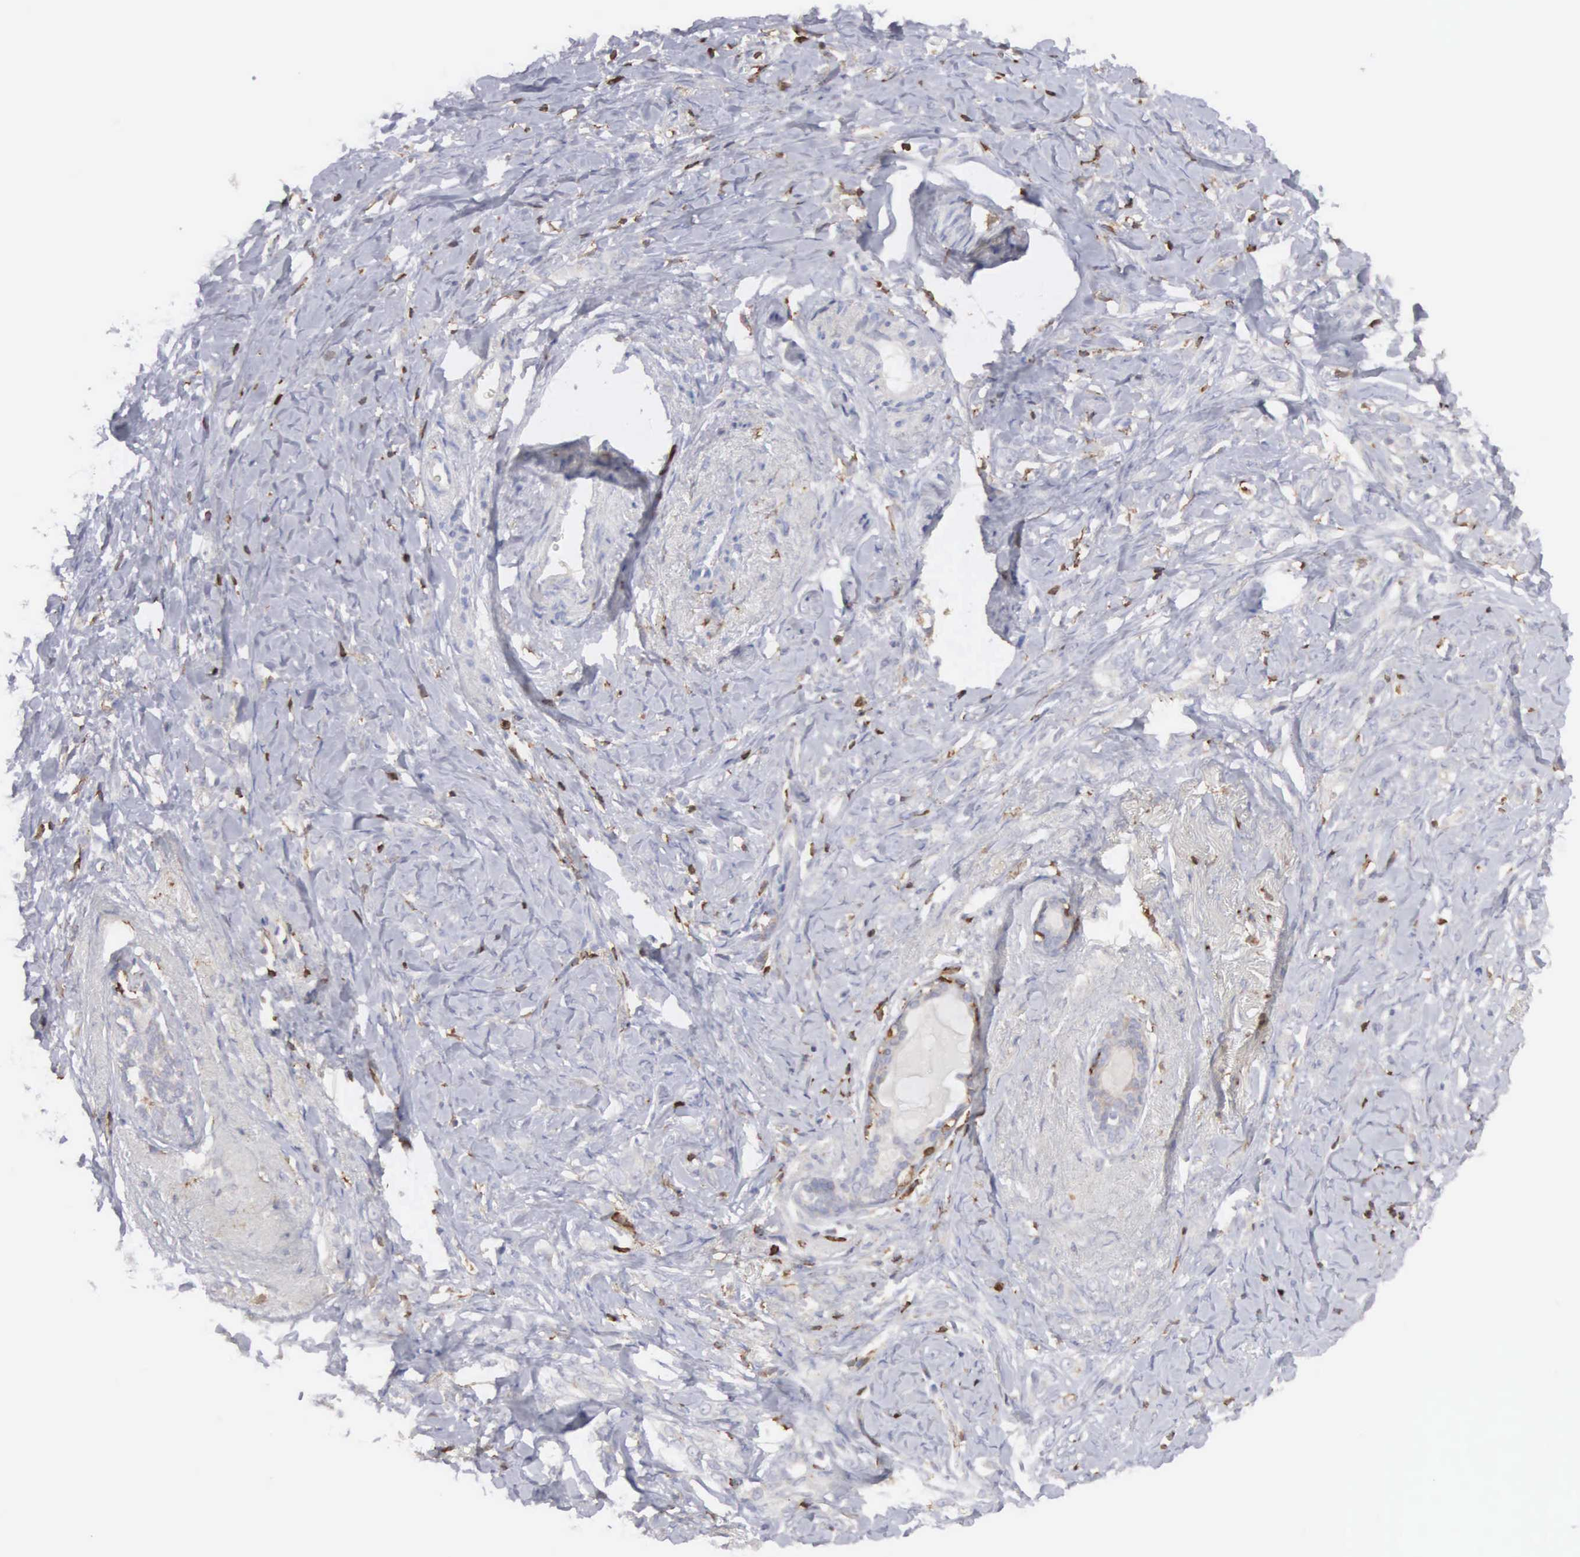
{"staining": {"intensity": "negative", "quantity": "none", "location": "none"}, "tissue": "breast cancer", "cell_type": "Tumor cells", "image_type": "cancer", "snomed": [{"axis": "morphology", "description": "Duct carcinoma"}, {"axis": "topography", "description": "Breast"}], "caption": "IHC of human breast intraductal carcinoma demonstrates no expression in tumor cells.", "gene": "SH3BP1", "patient": {"sex": "female", "age": 50}}